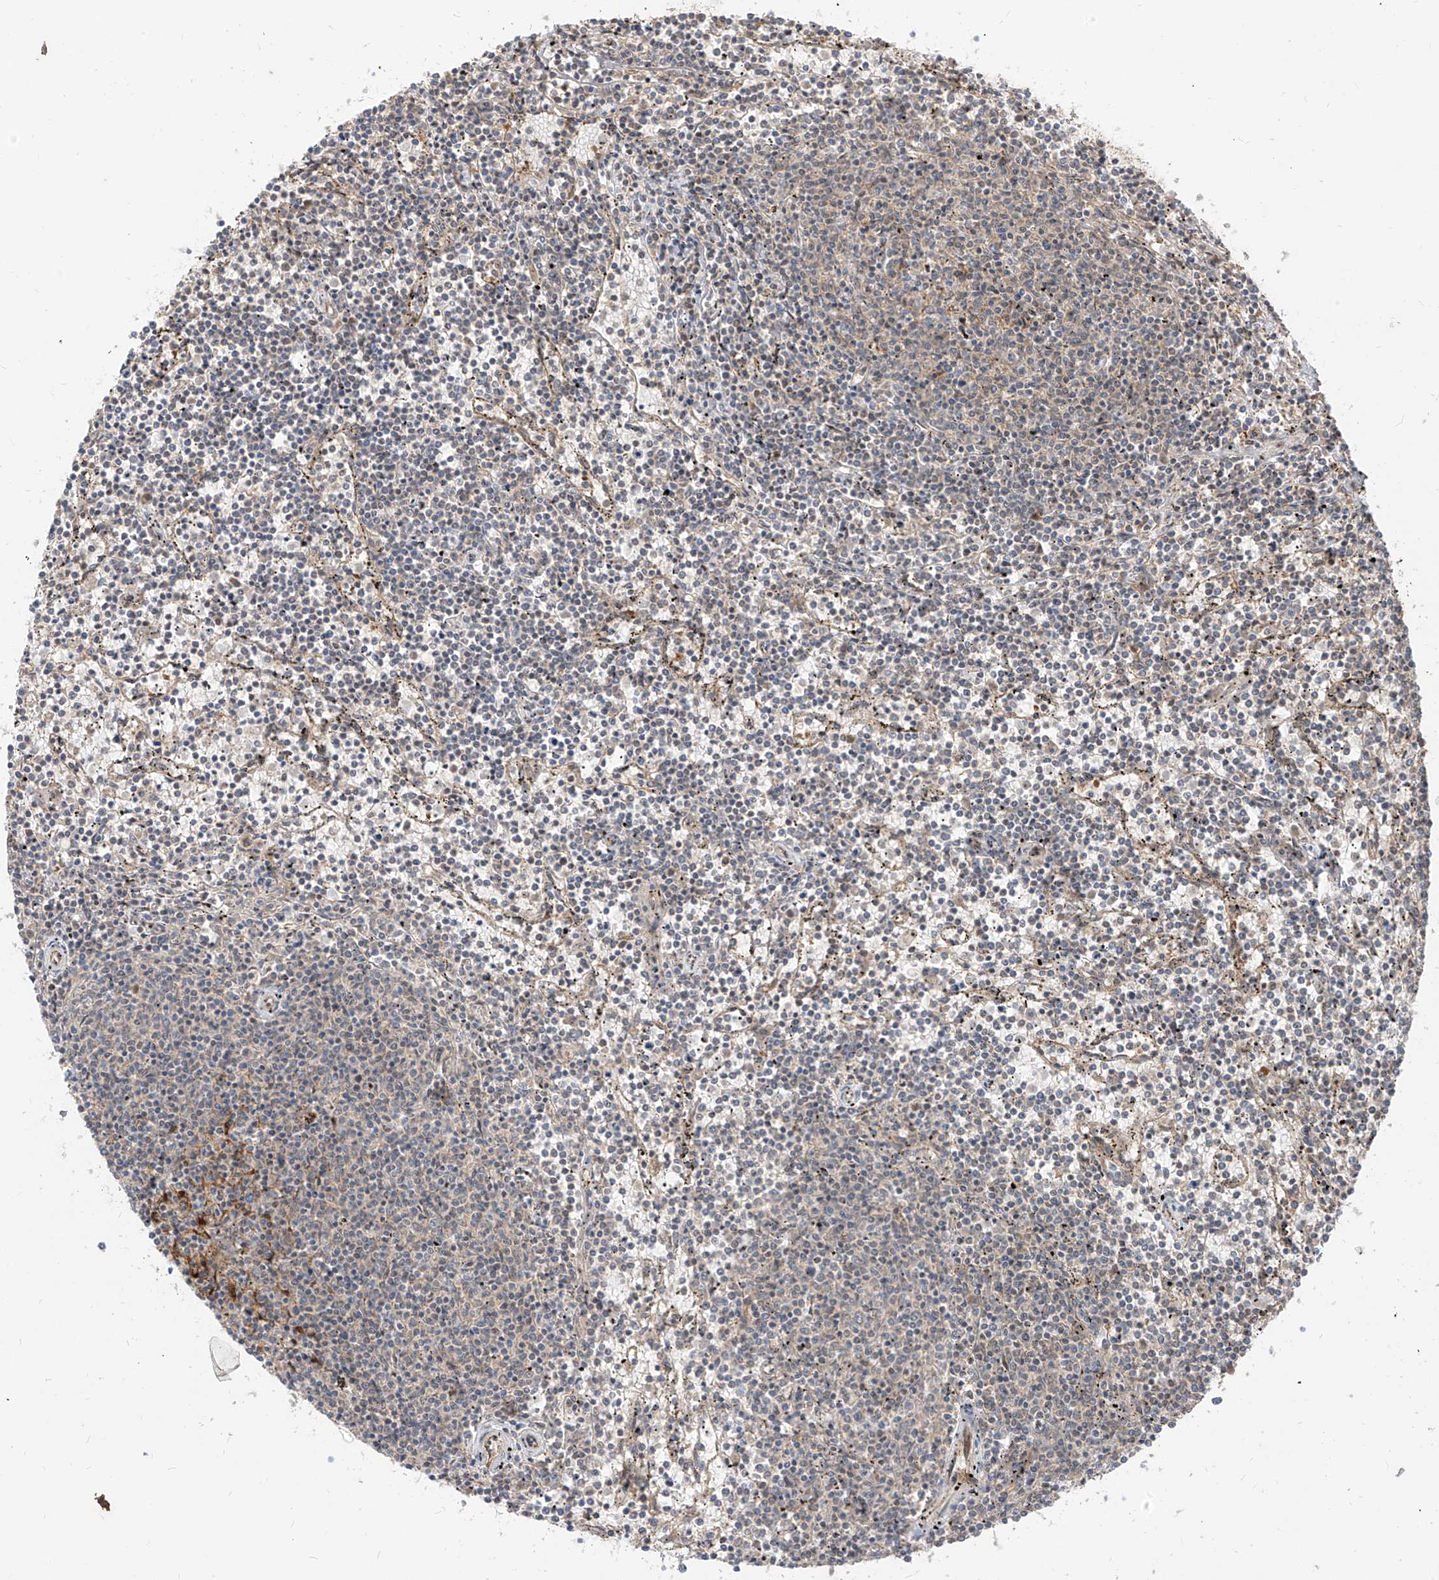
{"staining": {"intensity": "negative", "quantity": "none", "location": "none"}, "tissue": "lymphoma", "cell_type": "Tumor cells", "image_type": "cancer", "snomed": [{"axis": "morphology", "description": "Malignant lymphoma, non-Hodgkin's type, Low grade"}, {"axis": "topography", "description": "Spleen"}], "caption": "IHC photomicrograph of human lymphoma stained for a protein (brown), which reveals no staining in tumor cells.", "gene": "LCOR", "patient": {"sex": "female", "age": 50}}